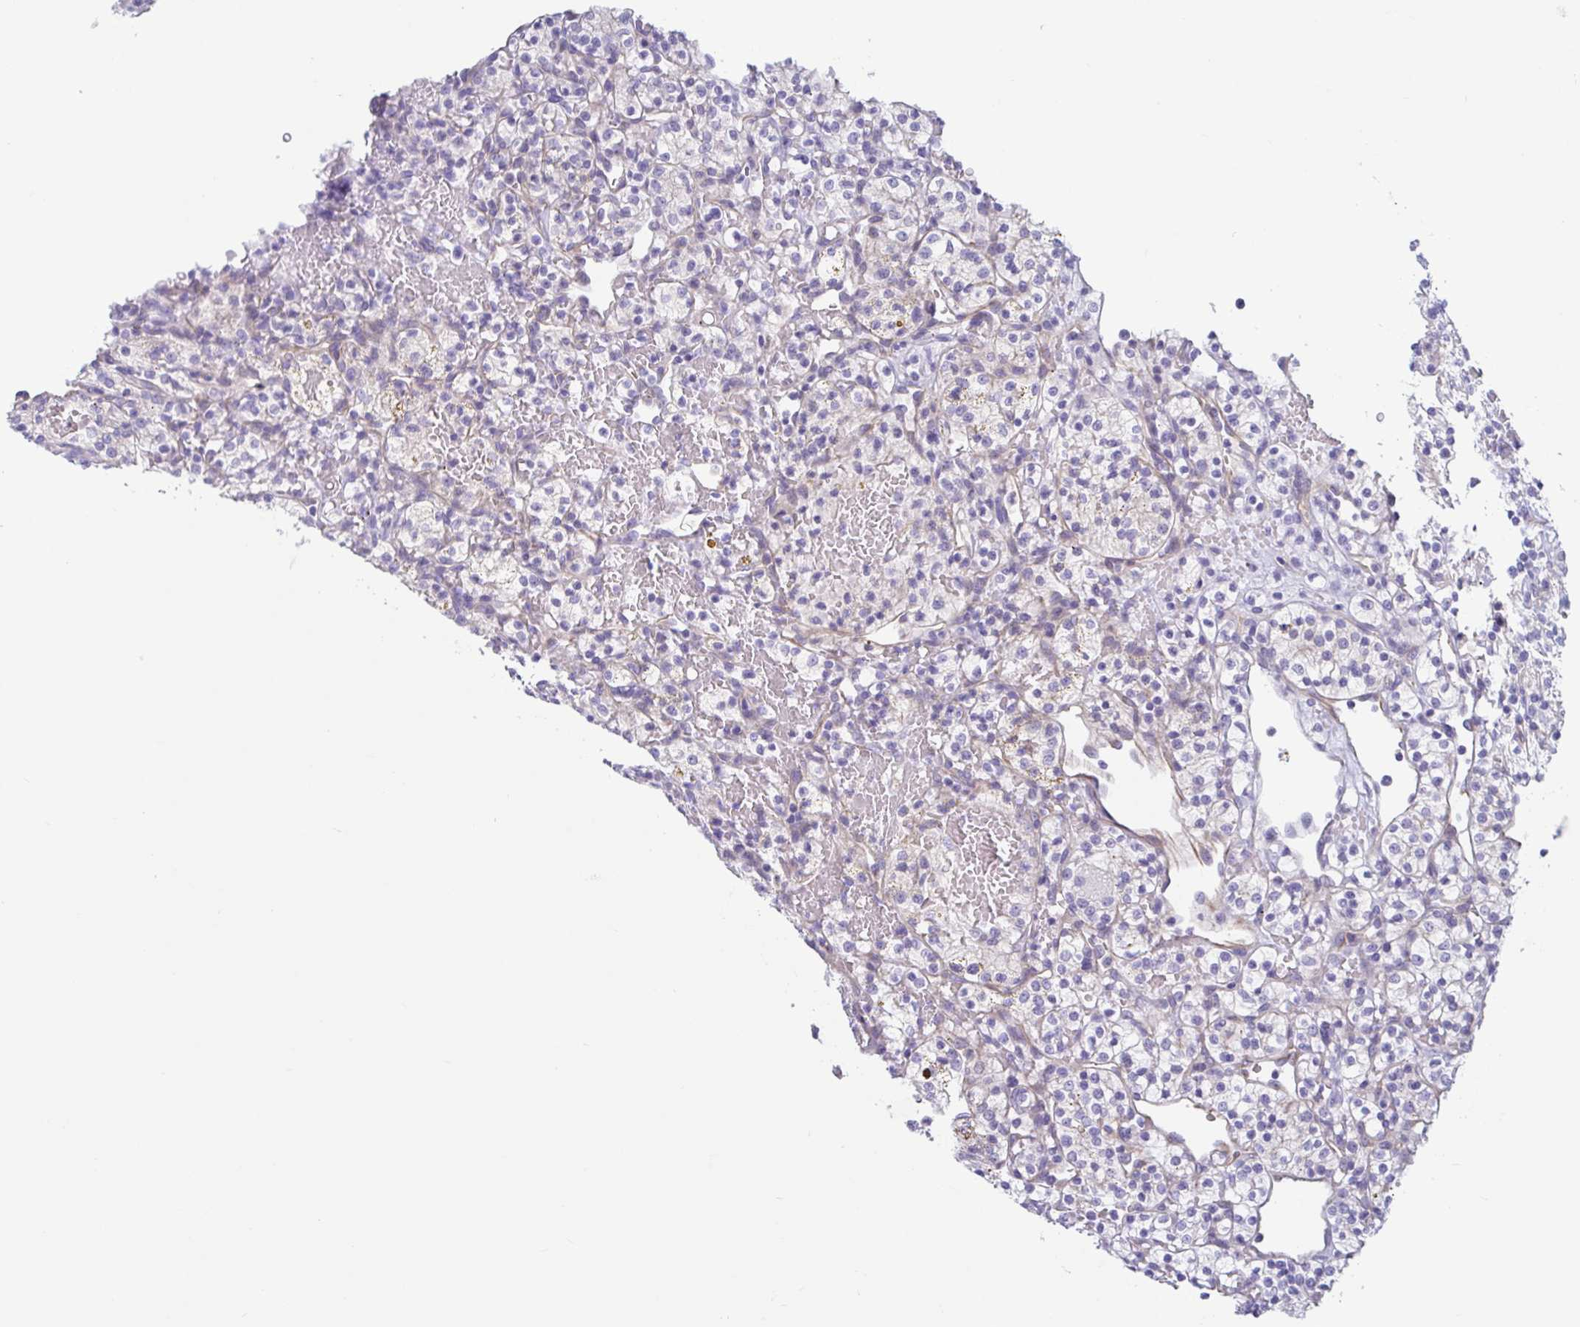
{"staining": {"intensity": "negative", "quantity": "none", "location": "none"}, "tissue": "renal cancer", "cell_type": "Tumor cells", "image_type": "cancer", "snomed": [{"axis": "morphology", "description": "Adenocarcinoma, NOS"}, {"axis": "topography", "description": "Kidney"}], "caption": "Immunohistochemistry (IHC) image of neoplastic tissue: human renal cancer stained with DAB (3,3'-diaminobenzidine) demonstrates no significant protein staining in tumor cells.", "gene": "TNNI2", "patient": {"sex": "female", "age": 60}}